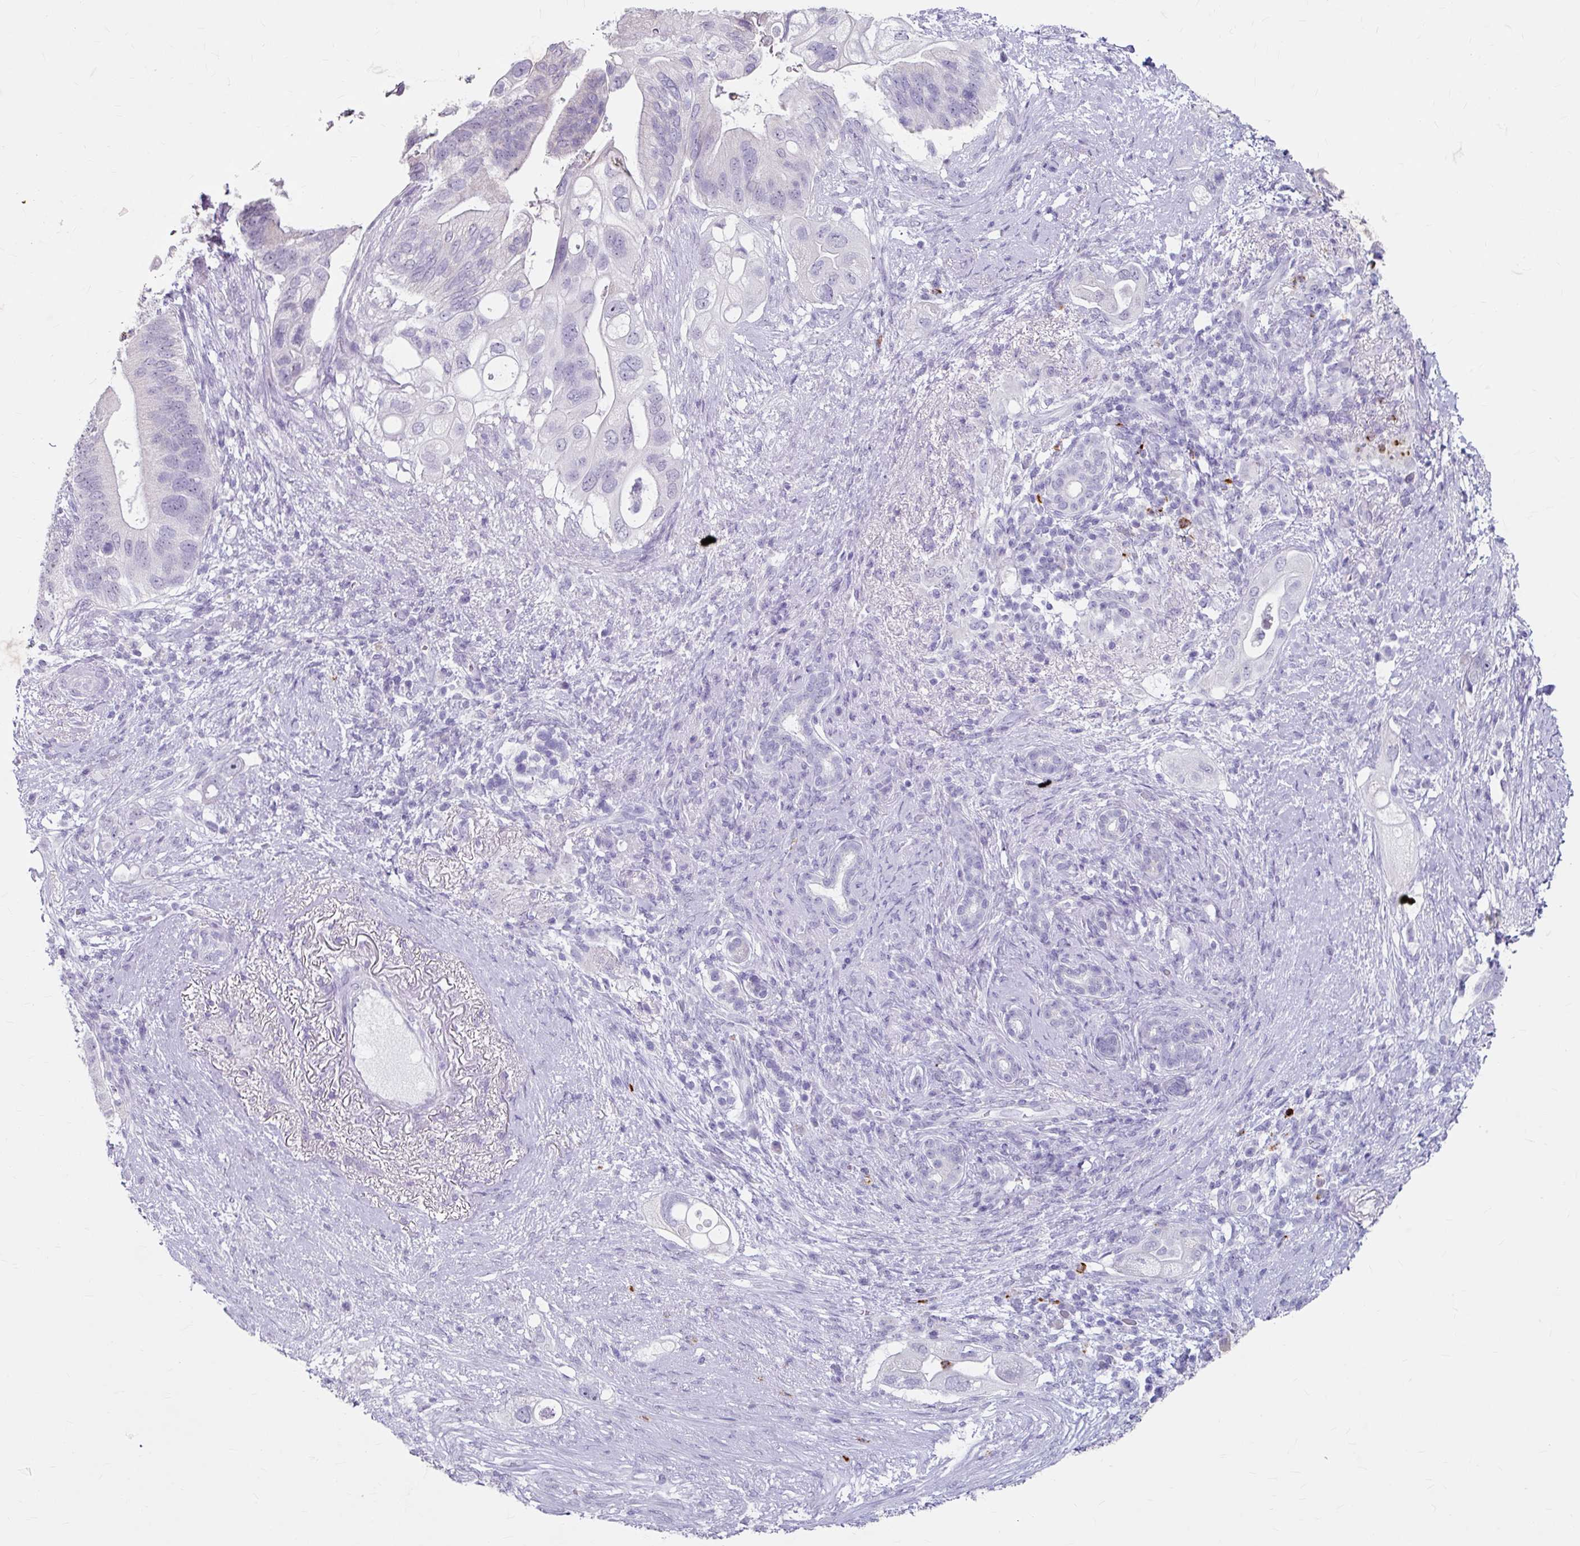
{"staining": {"intensity": "negative", "quantity": "none", "location": "none"}, "tissue": "pancreatic cancer", "cell_type": "Tumor cells", "image_type": "cancer", "snomed": [{"axis": "morphology", "description": "Adenocarcinoma, NOS"}, {"axis": "topography", "description": "Pancreas"}], "caption": "An image of human pancreatic cancer is negative for staining in tumor cells.", "gene": "ANKRD1", "patient": {"sex": "female", "age": 72}}